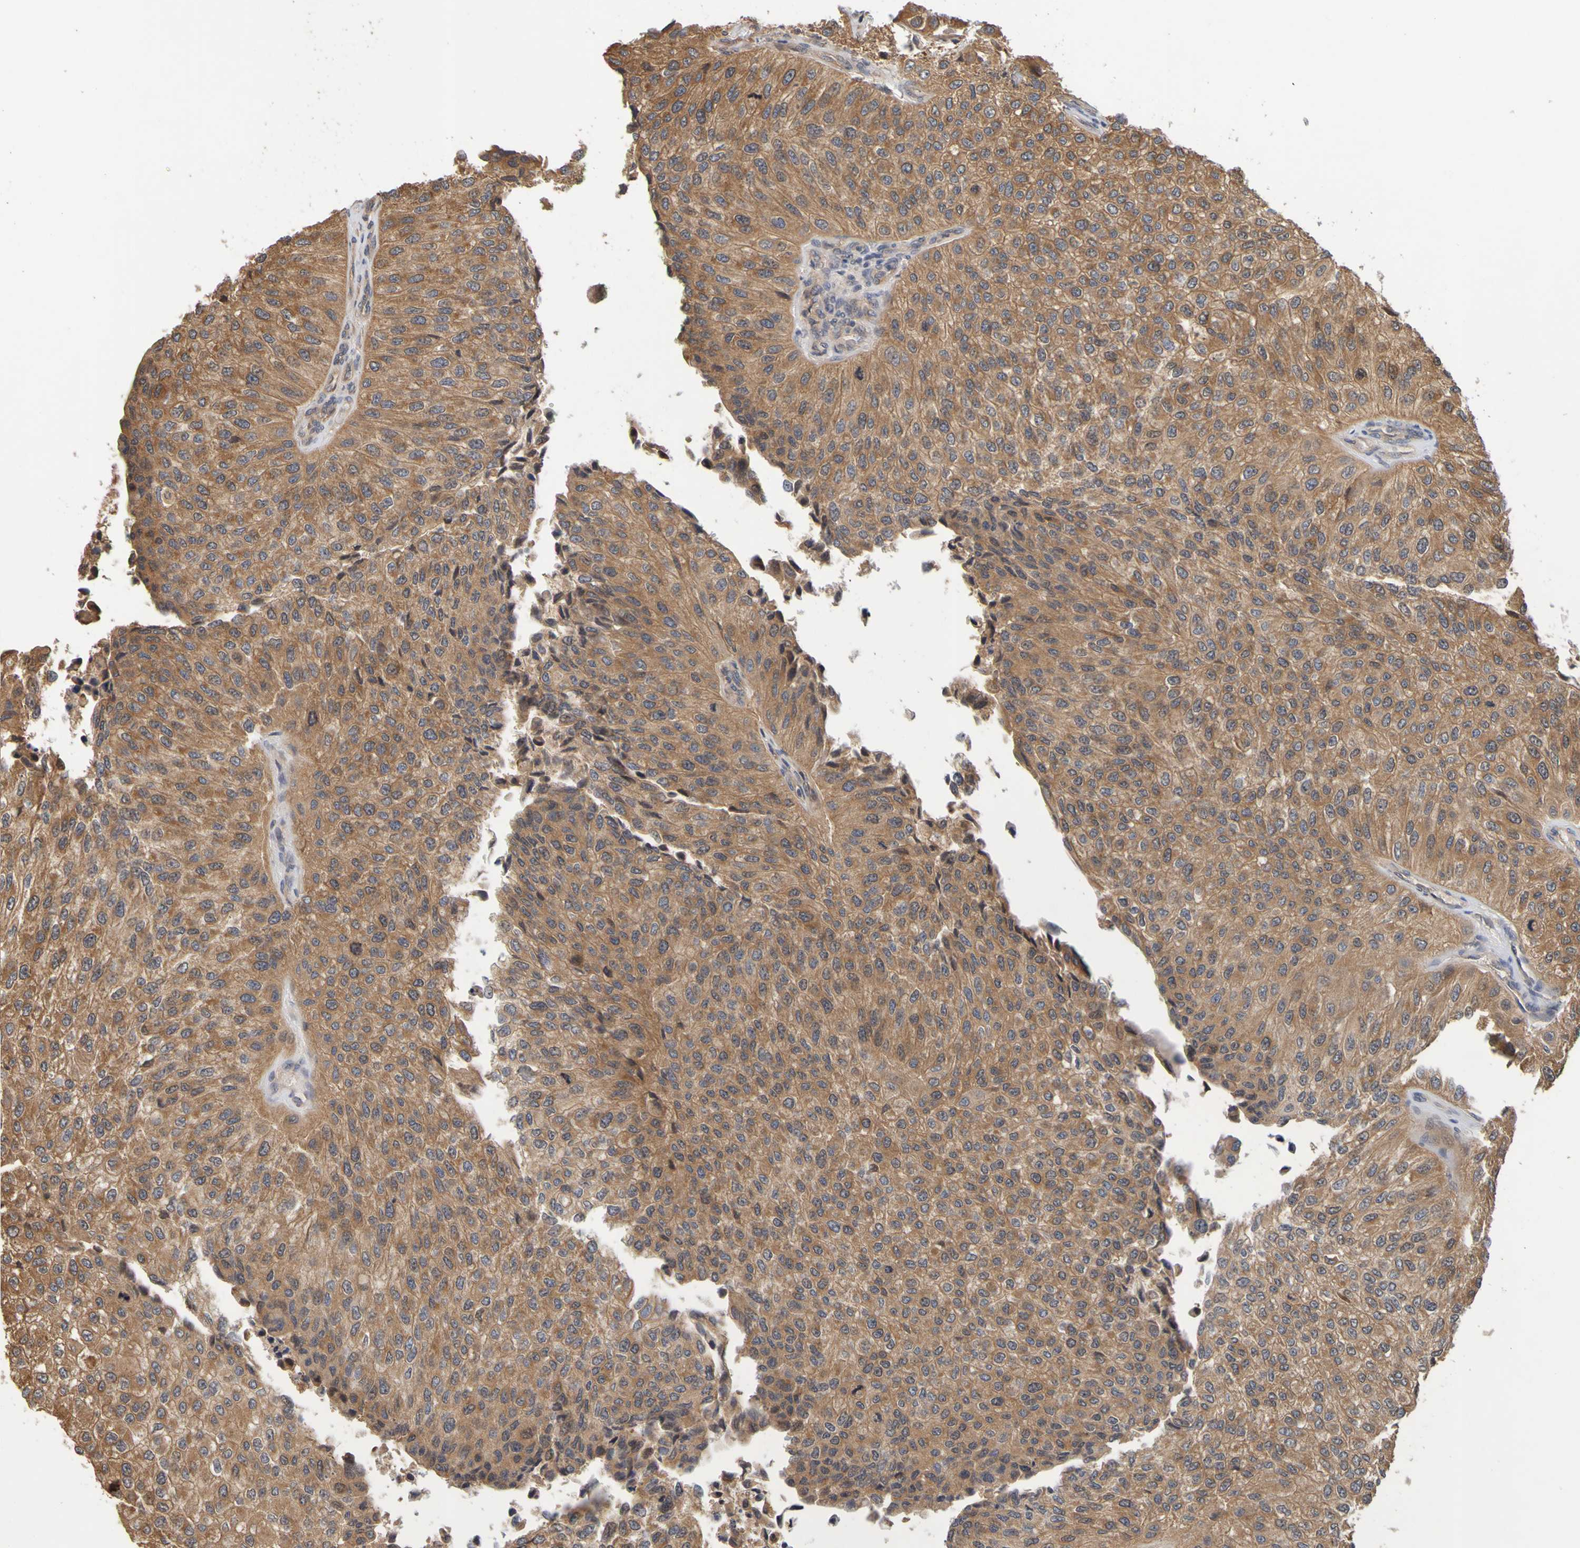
{"staining": {"intensity": "moderate", "quantity": ">75%", "location": "cytoplasmic/membranous"}, "tissue": "urothelial cancer", "cell_type": "Tumor cells", "image_type": "cancer", "snomed": [{"axis": "morphology", "description": "Urothelial carcinoma, High grade"}, {"axis": "topography", "description": "Kidney"}, {"axis": "topography", "description": "Urinary bladder"}], "caption": "Urothelial cancer was stained to show a protein in brown. There is medium levels of moderate cytoplasmic/membranous expression in about >75% of tumor cells.", "gene": "OCRL", "patient": {"sex": "male", "age": 77}}